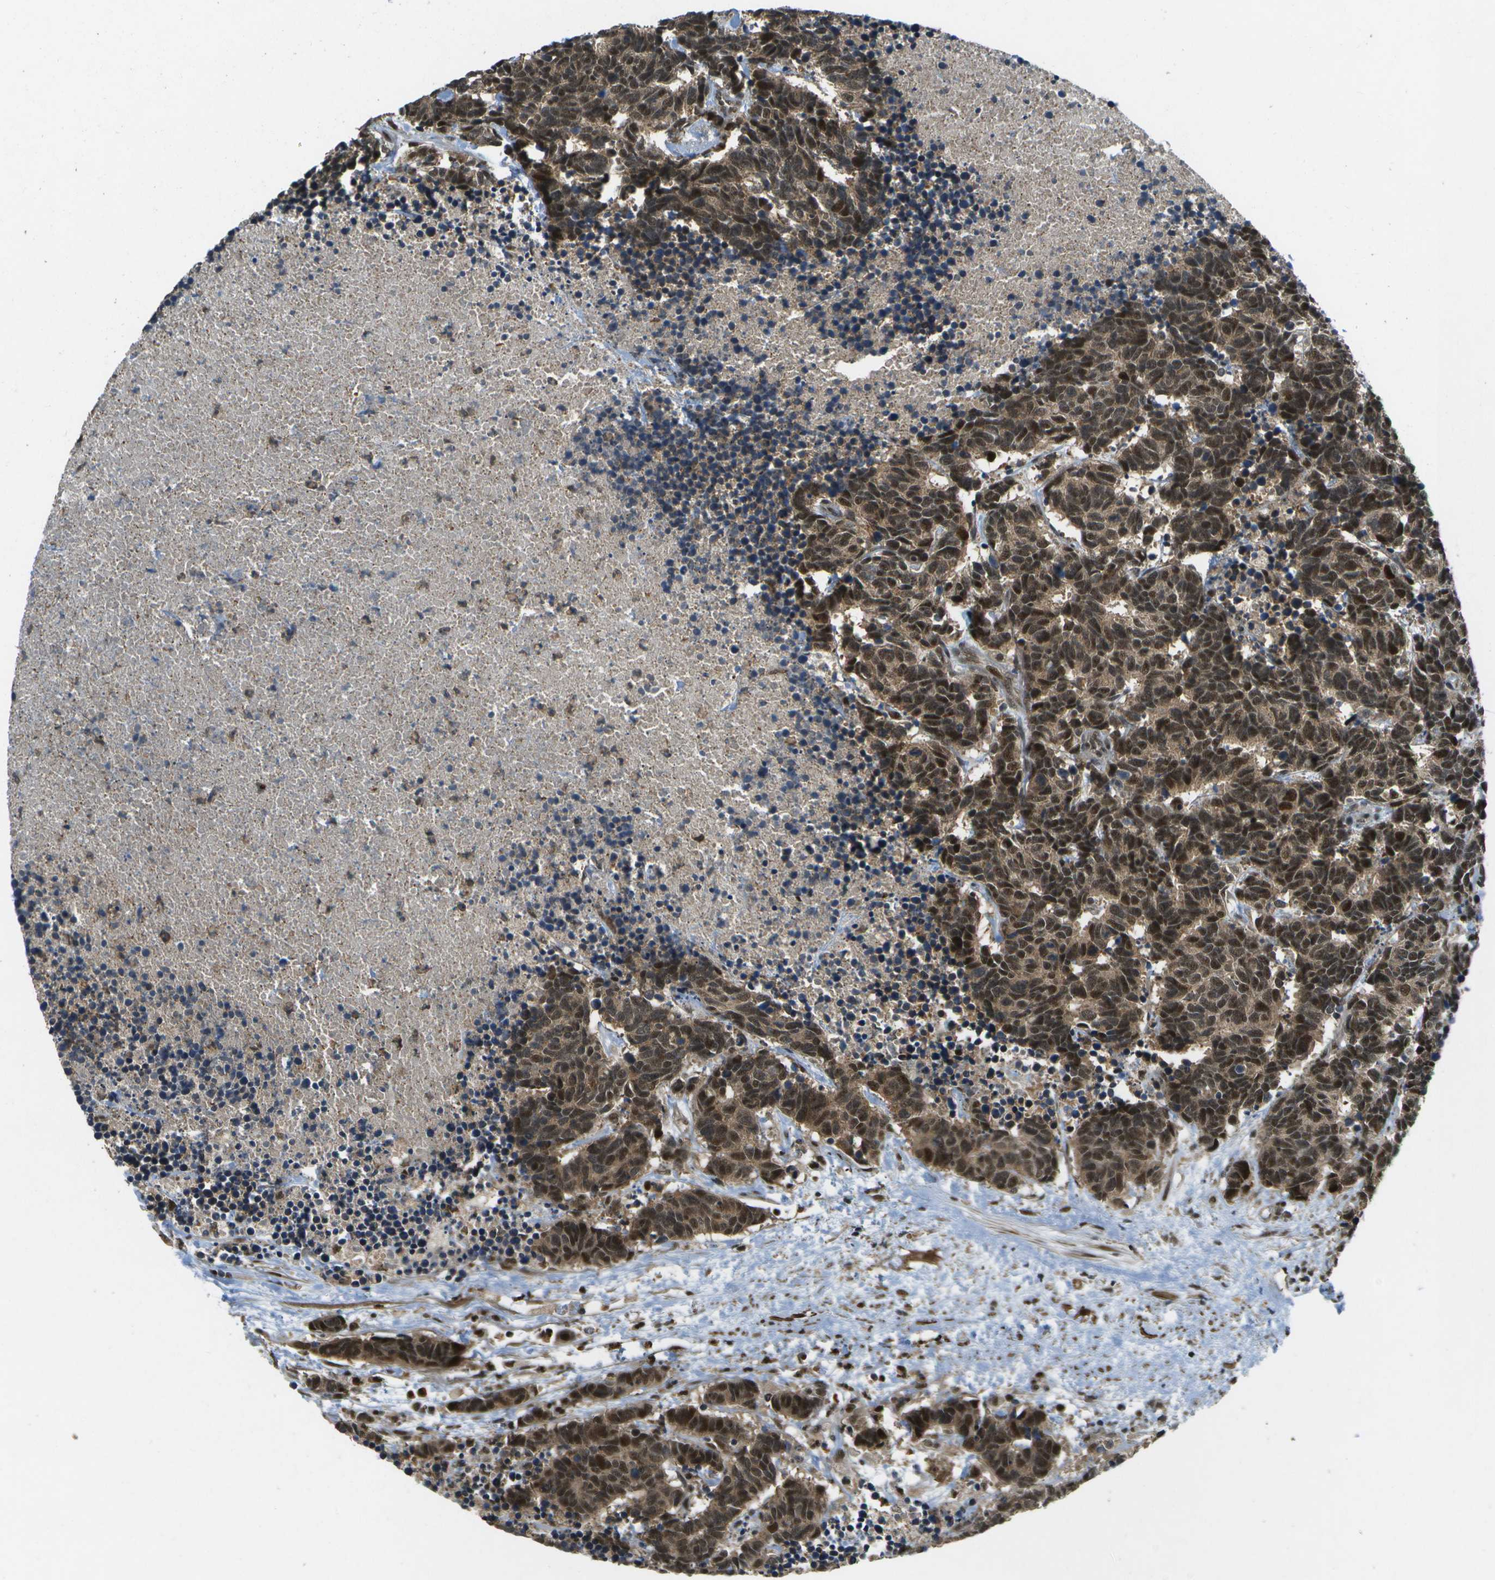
{"staining": {"intensity": "strong", "quantity": ">75%", "location": "cytoplasmic/membranous,nuclear"}, "tissue": "carcinoid", "cell_type": "Tumor cells", "image_type": "cancer", "snomed": [{"axis": "morphology", "description": "Carcinoma, NOS"}, {"axis": "morphology", "description": "Carcinoid, malignant, NOS"}, {"axis": "topography", "description": "Urinary bladder"}], "caption": "Immunohistochemistry (IHC) (DAB (3,3'-diaminobenzidine)) staining of malignant carcinoid shows strong cytoplasmic/membranous and nuclear protein expression in approximately >75% of tumor cells.", "gene": "GANC", "patient": {"sex": "male", "age": 57}}